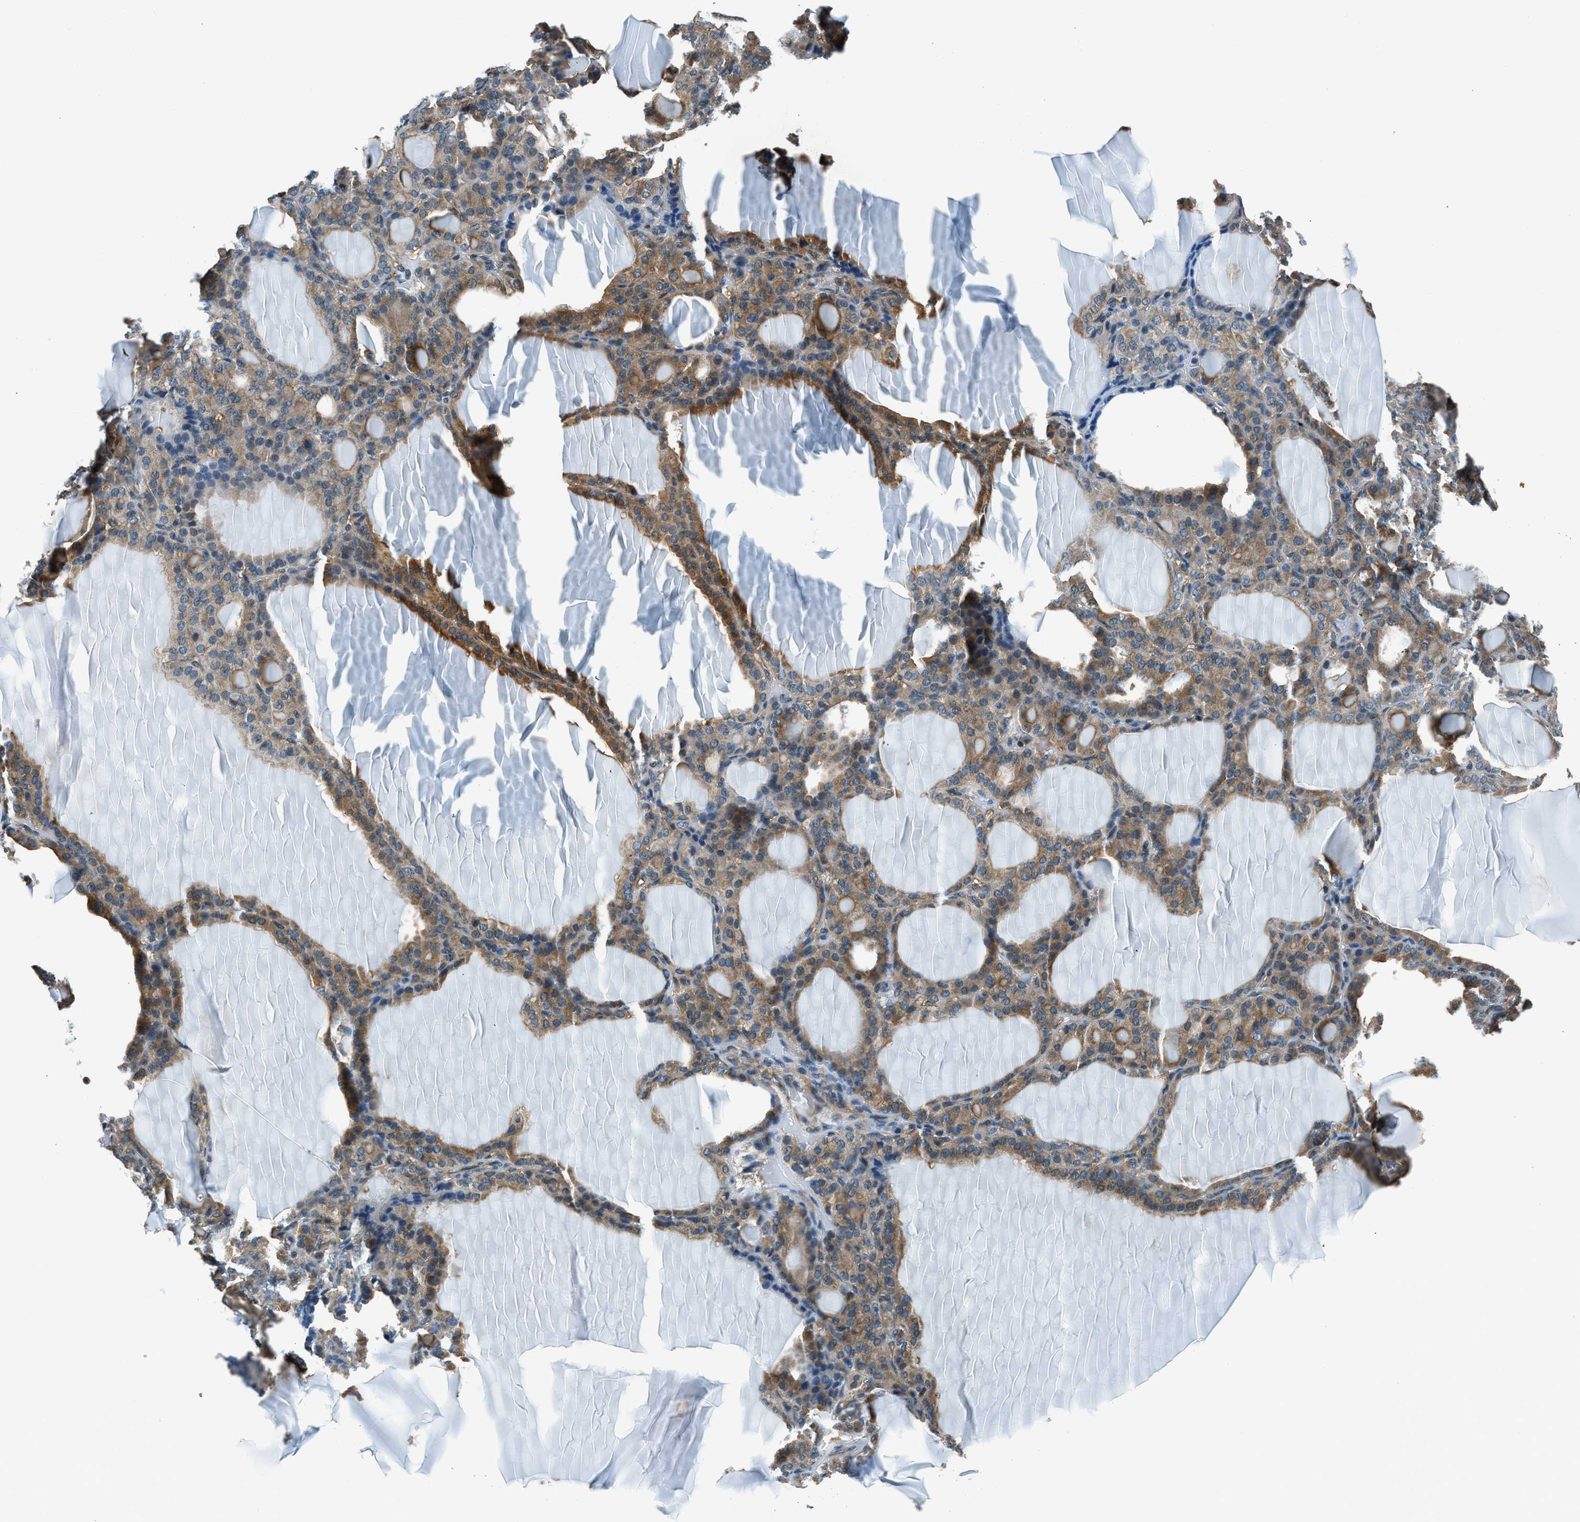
{"staining": {"intensity": "moderate", "quantity": ">75%", "location": "cytoplasmic/membranous"}, "tissue": "thyroid gland", "cell_type": "Glandular cells", "image_type": "normal", "snomed": [{"axis": "morphology", "description": "Normal tissue, NOS"}, {"axis": "topography", "description": "Thyroid gland"}], "caption": "IHC of benign human thyroid gland shows medium levels of moderate cytoplasmic/membranous expression in about >75% of glandular cells.", "gene": "SLC19A2", "patient": {"sex": "female", "age": 28}}